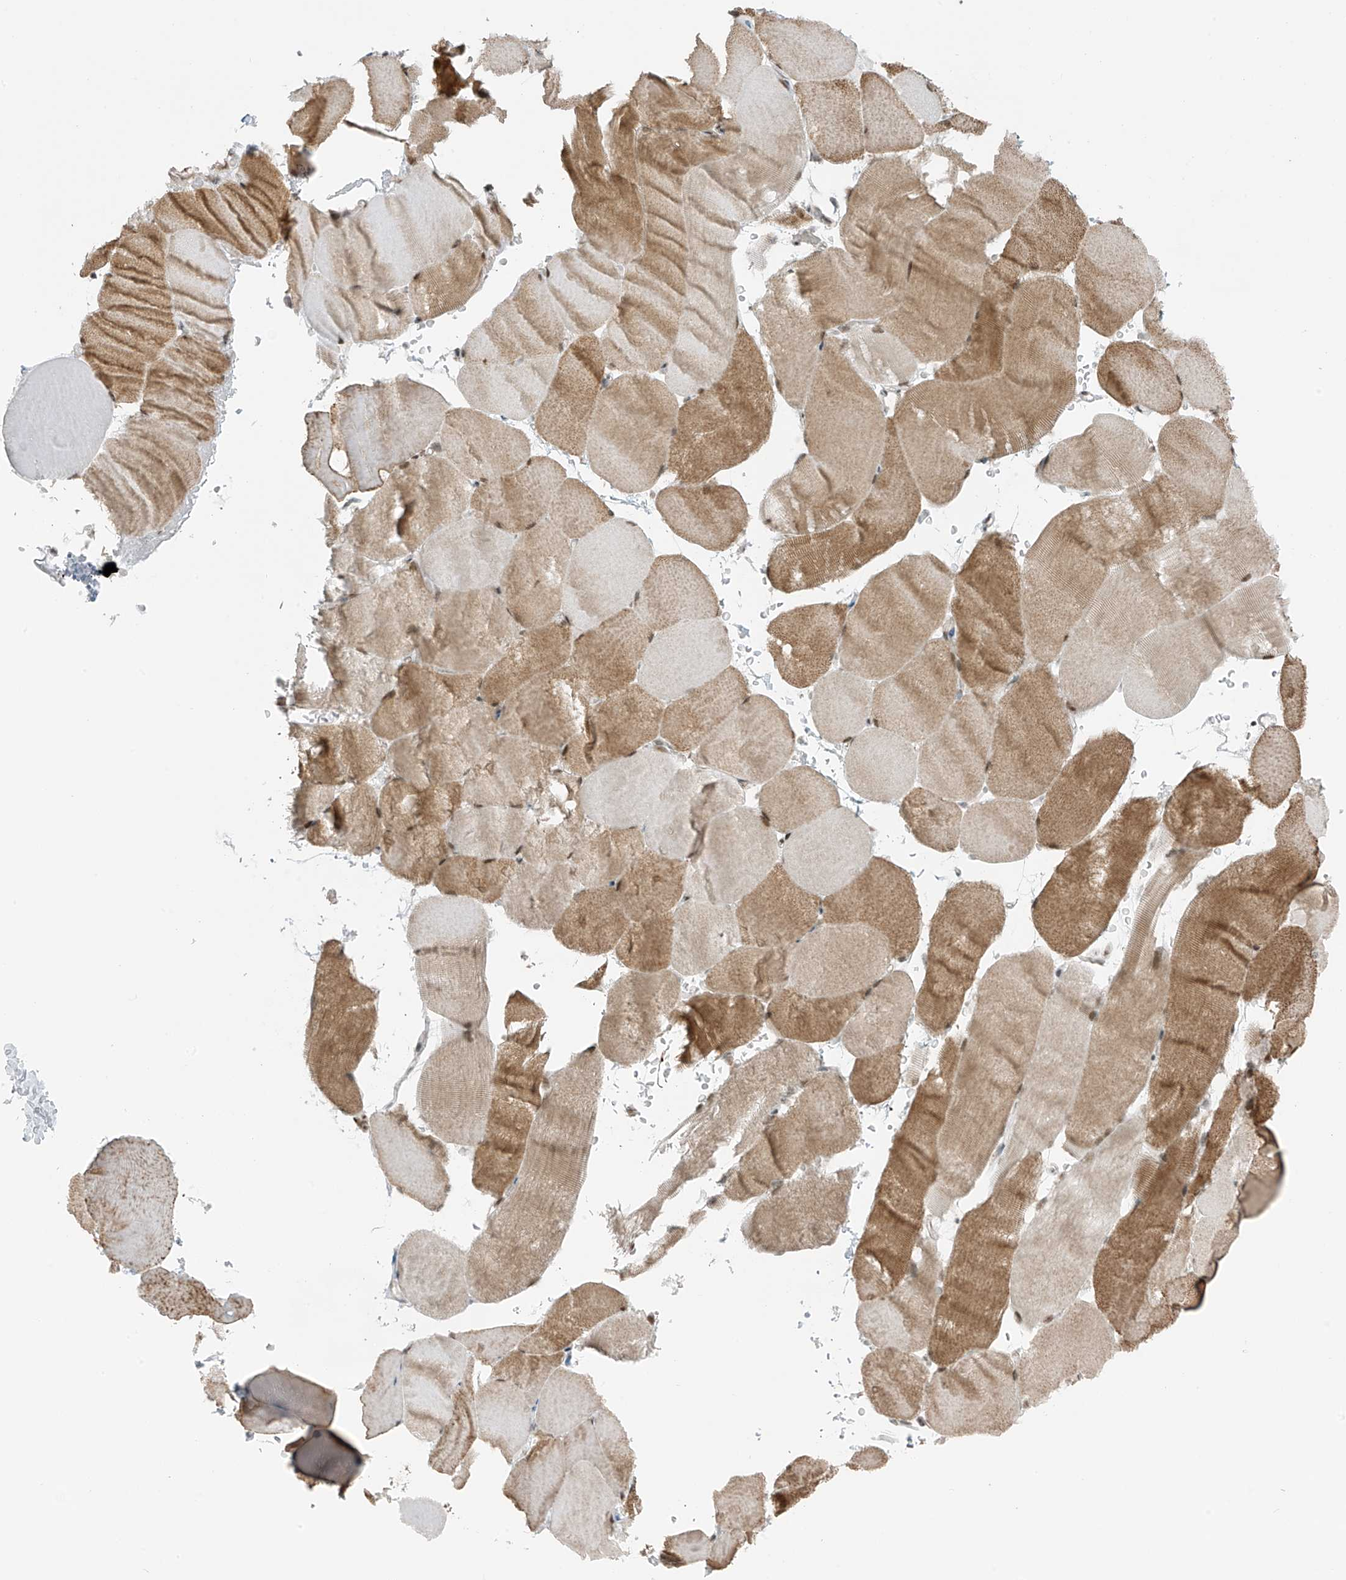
{"staining": {"intensity": "moderate", "quantity": ">75%", "location": "cytoplasmic/membranous,nuclear"}, "tissue": "skeletal muscle", "cell_type": "Myocytes", "image_type": "normal", "snomed": [{"axis": "morphology", "description": "Normal tissue, NOS"}, {"axis": "topography", "description": "Skeletal muscle"}, {"axis": "topography", "description": "Parathyroid gland"}], "caption": "High-magnification brightfield microscopy of unremarkable skeletal muscle stained with DAB (brown) and counterstained with hematoxylin (blue). myocytes exhibit moderate cytoplasmic/membranous,nuclear expression is seen in about>75% of cells.", "gene": "WRNIP1", "patient": {"sex": "female", "age": 37}}